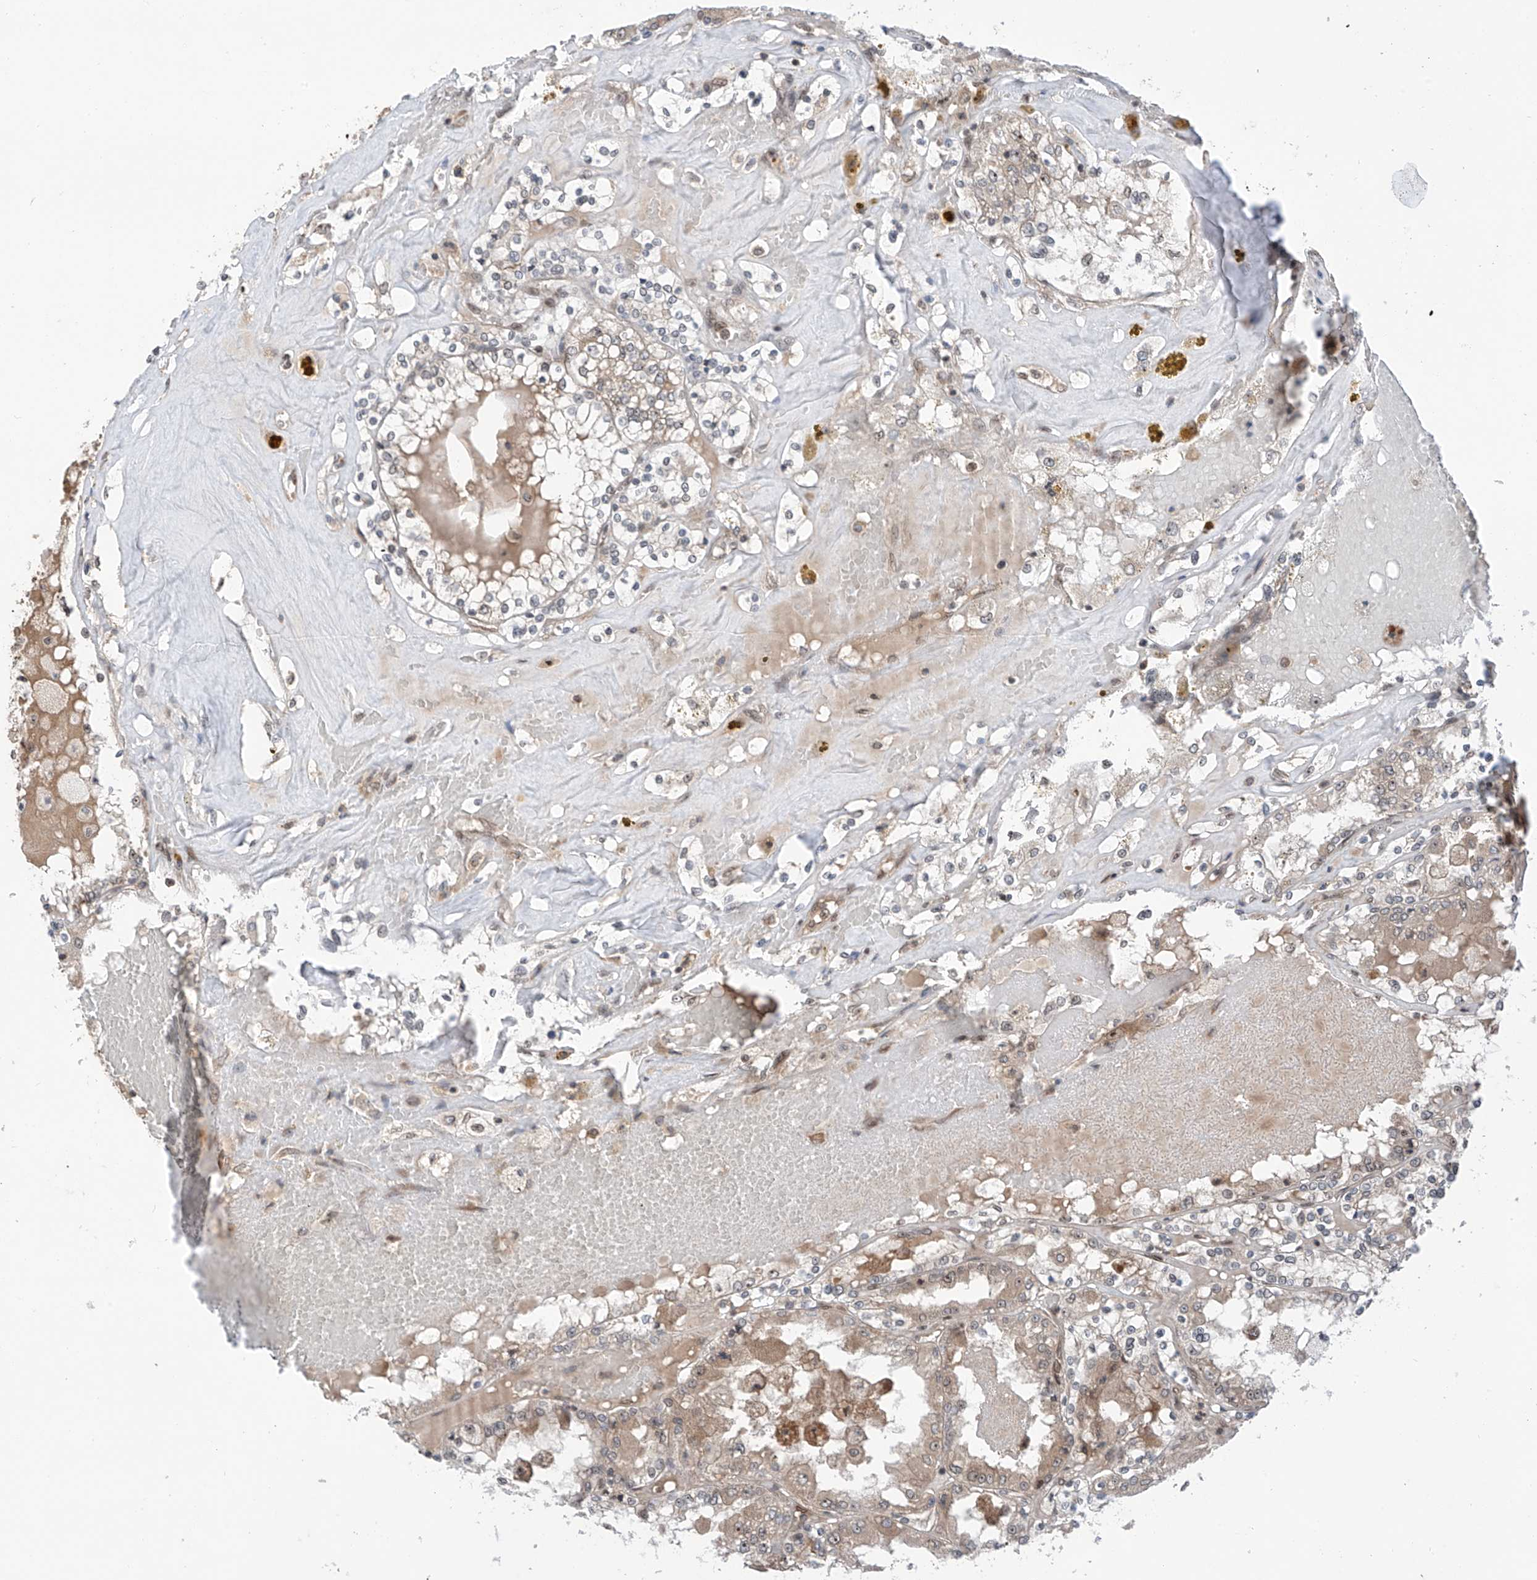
{"staining": {"intensity": "weak", "quantity": "25%-75%", "location": "nuclear"}, "tissue": "renal cancer", "cell_type": "Tumor cells", "image_type": "cancer", "snomed": [{"axis": "morphology", "description": "Adenocarcinoma, NOS"}, {"axis": "topography", "description": "Kidney"}], "caption": "A photomicrograph of human renal cancer (adenocarcinoma) stained for a protein shows weak nuclear brown staining in tumor cells.", "gene": "C1orf131", "patient": {"sex": "female", "age": 56}}